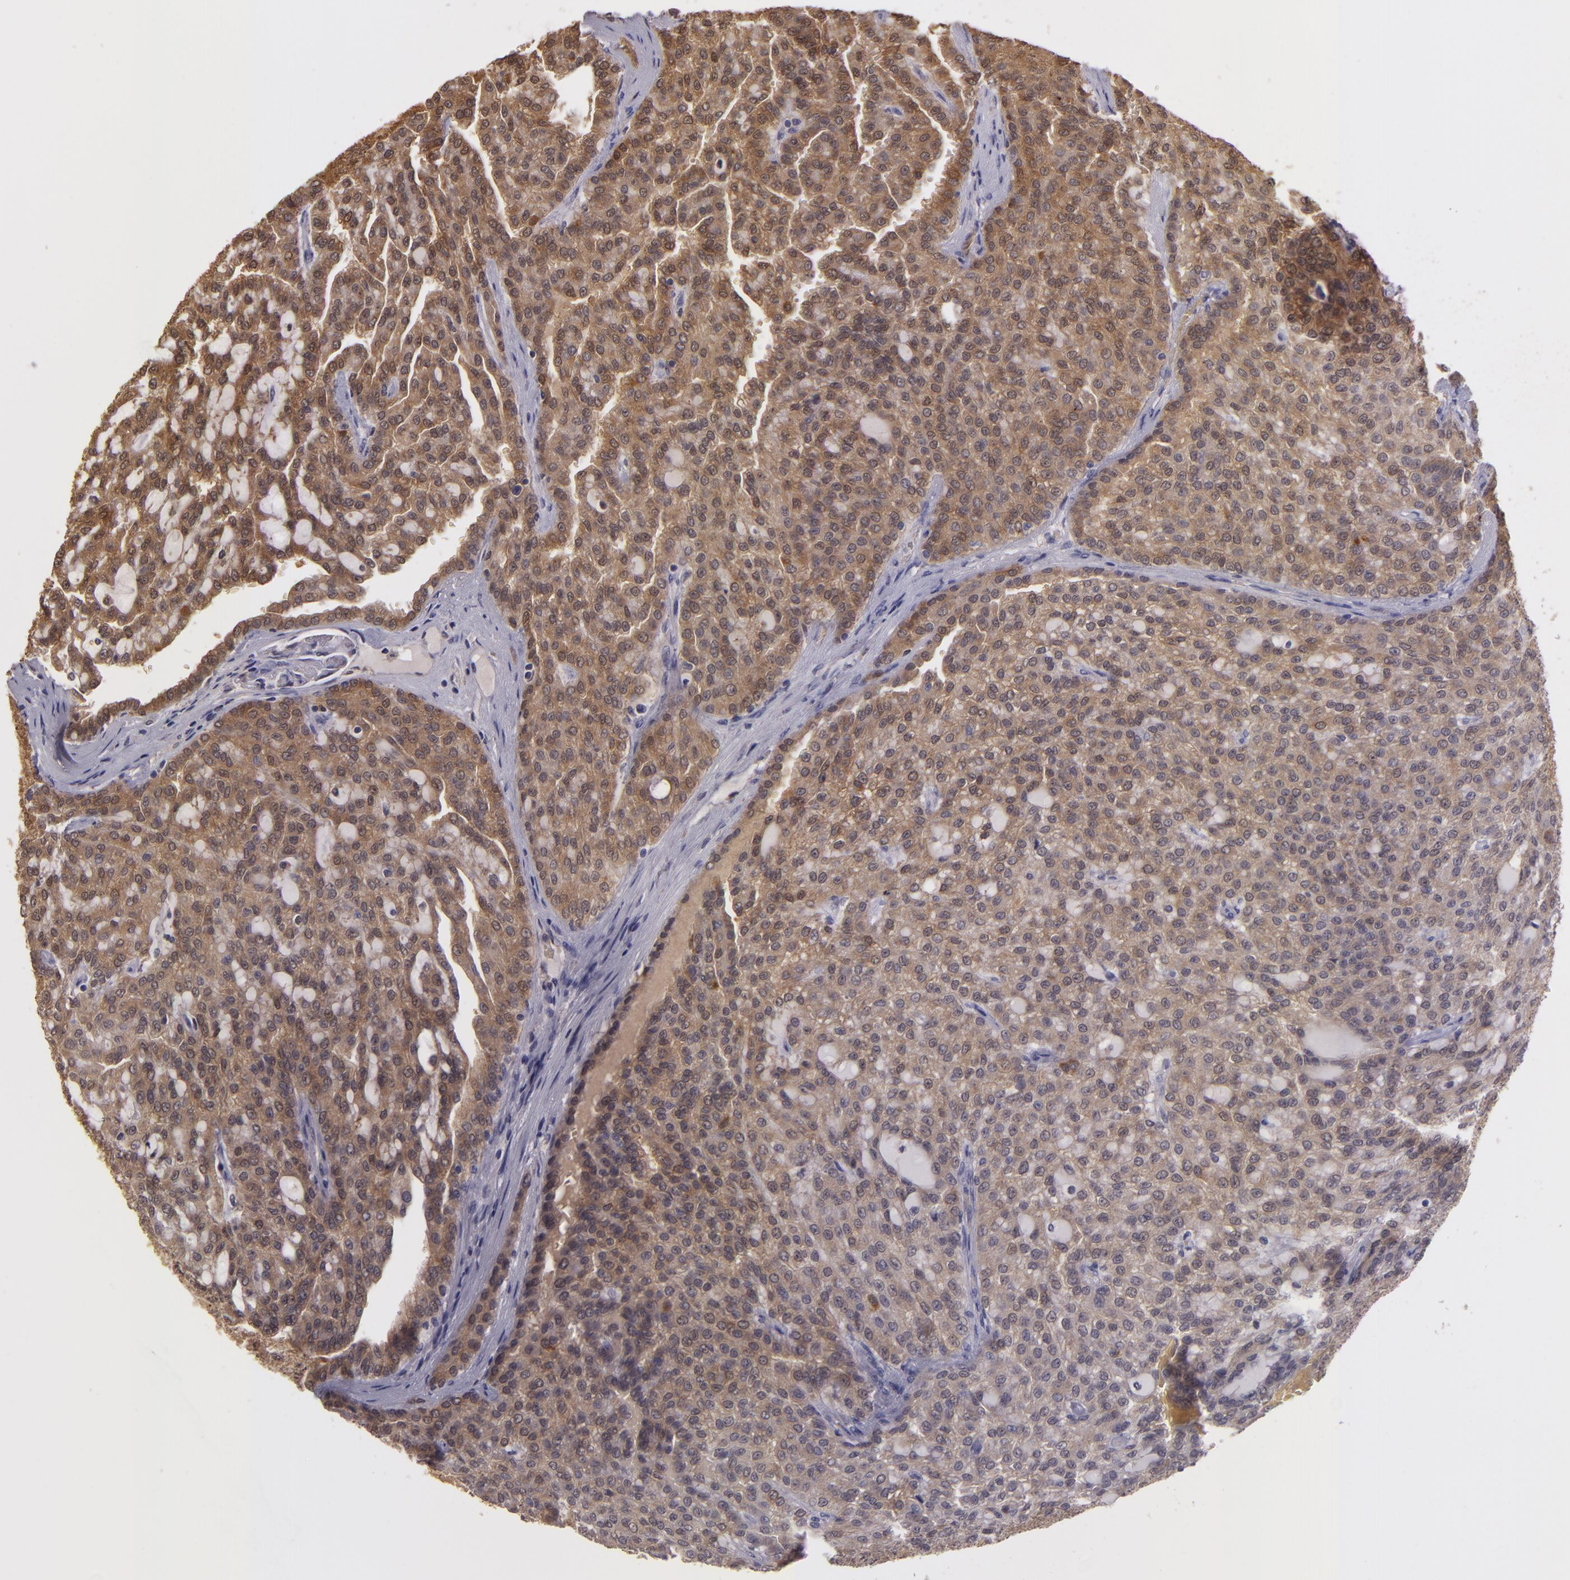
{"staining": {"intensity": "moderate", "quantity": ">75%", "location": "cytoplasmic/membranous"}, "tissue": "renal cancer", "cell_type": "Tumor cells", "image_type": "cancer", "snomed": [{"axis": "morphology", "description": "Adenocarcinoma, NOS"}, {"axis": "topography", "description": "Kidney"}], "caption": "The histopathology image reveals immunohistochemical staining of renal cancer (adenocarcinoma). There is moderate cytoplasmic/membranous positivity is seen in approximately >75% of tumor cells. (IHC, brightfield microscopy, high magnification).", "gene": "FHIT", "patient": {"sex": "male", "age": 63}}